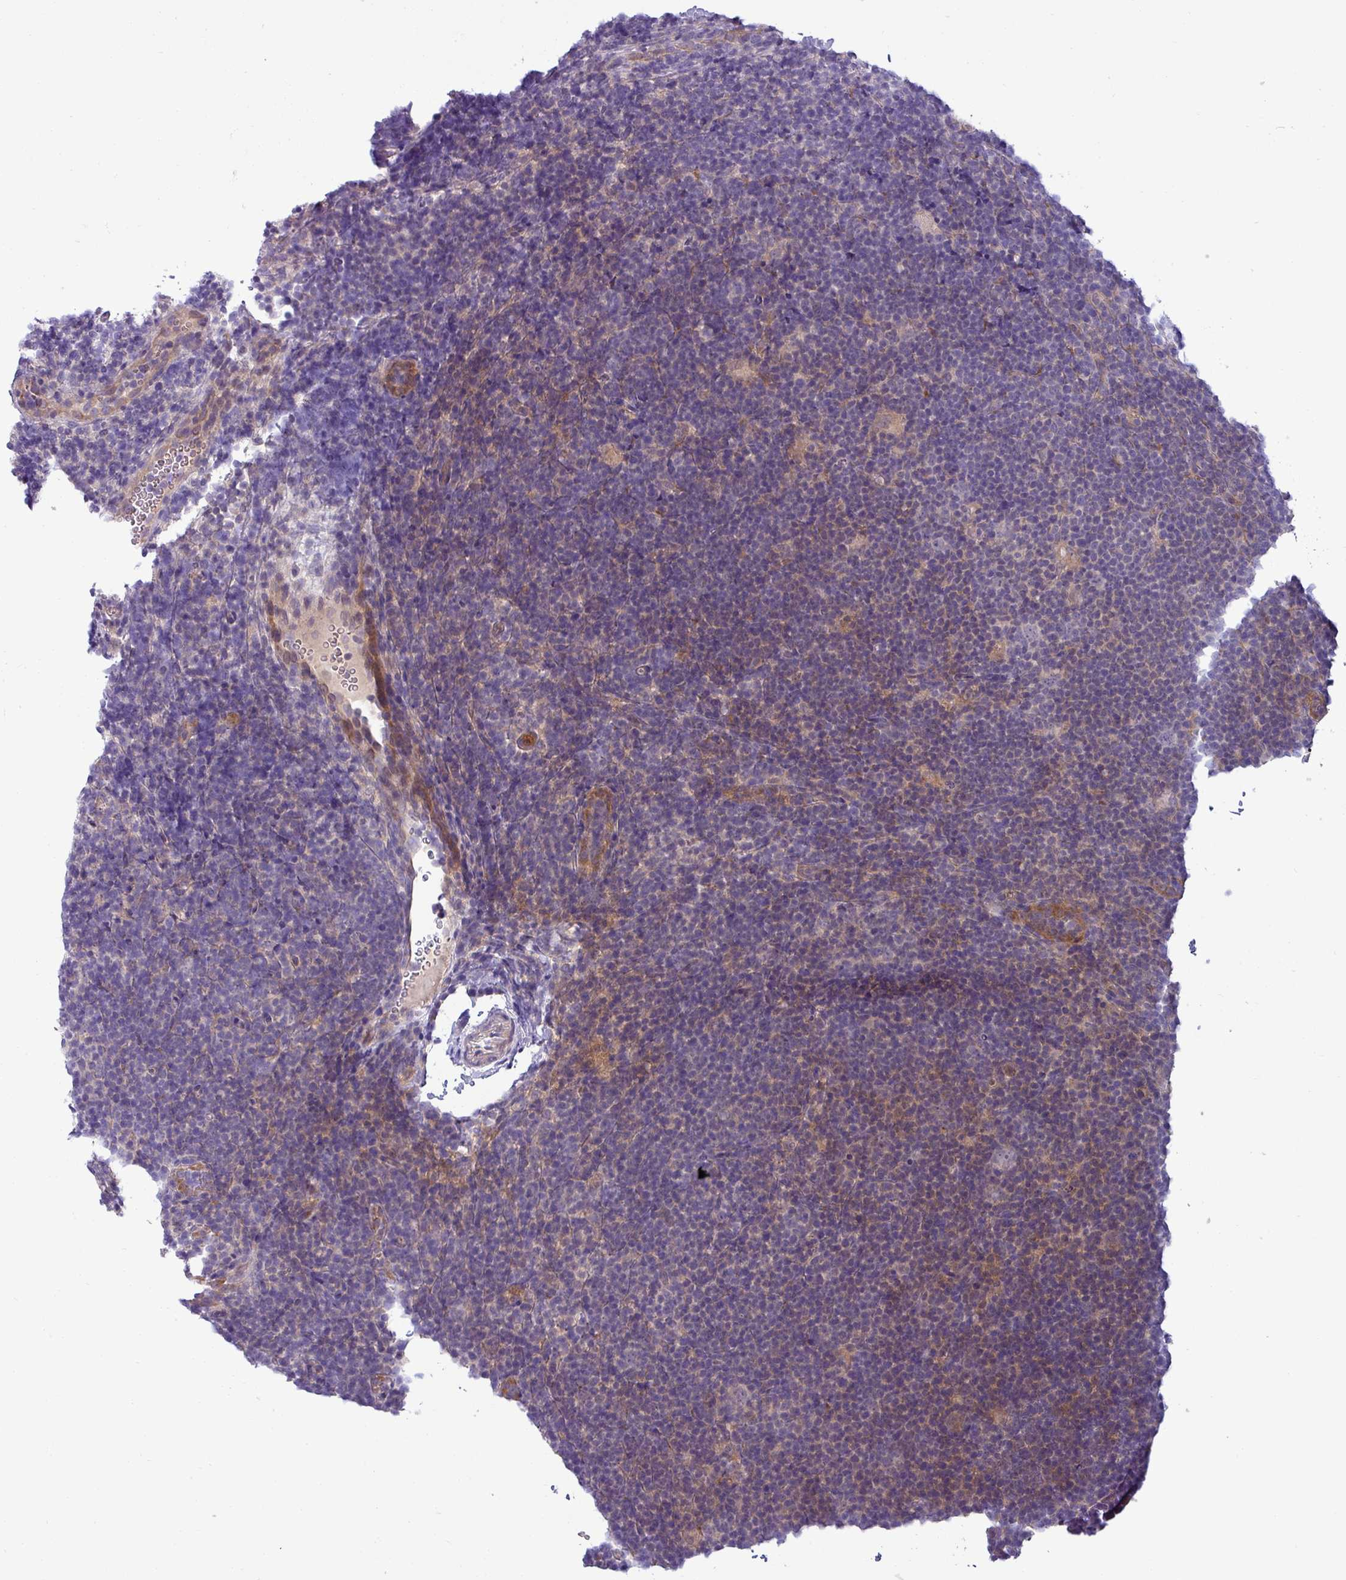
{"staining": {"intensity": "negative", "quantity": "none", "location": "none"}, "tissue": "lymphoma", "cell_type": "Tumor cells", "image_type": "cancer", "snomed": [{"axis": "morphology", "description": "Hodgkin's disease, NOS"}, {"axis": "topography", "description": "Lymph node"}], "caption": "Human Hodgkin's disease stained for a protein using IHC displays no positivity in tumor cells.", "gene": "ACAP3", "patient": {"sex": "female", "age": 57}}